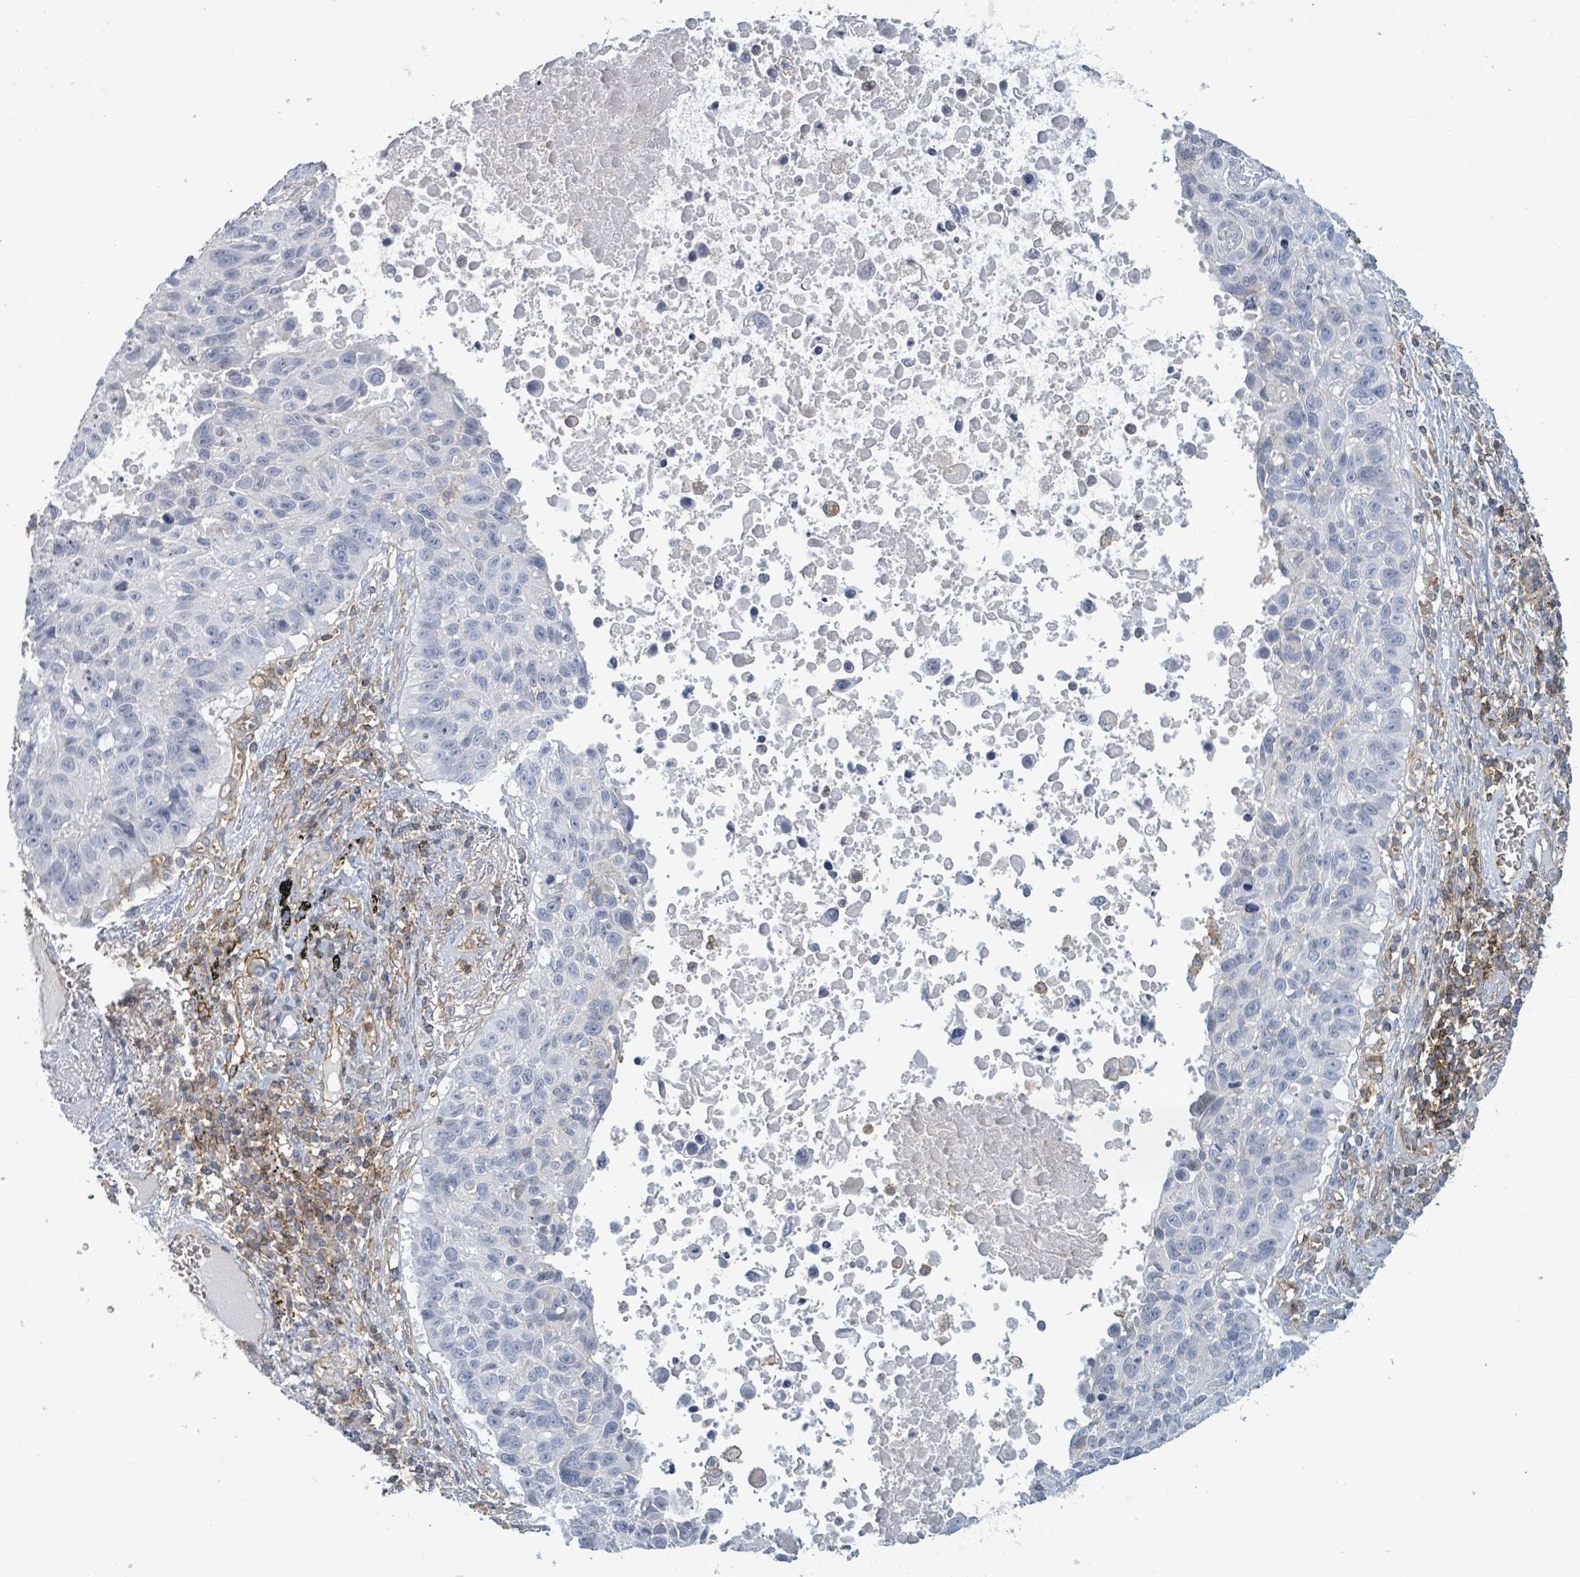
{"staining": {"intensity": "negative", "quantity": "none", "location": "none"}, "tissue": "lung cancer", "cell_type": "Tumor cells", "image_type": "cancer", "snomed": [{"axis": "morphology", "description": "Squamous cell carcinoma, NOS"}, {"axis": "topography", "description": "Lung"}], "caption": "Tumor cells are negative for protein expression in human squamous cell carcinoma (lung).", "gene": "TNFRSF14", "patient": {"sex": "male", "age": 66}}